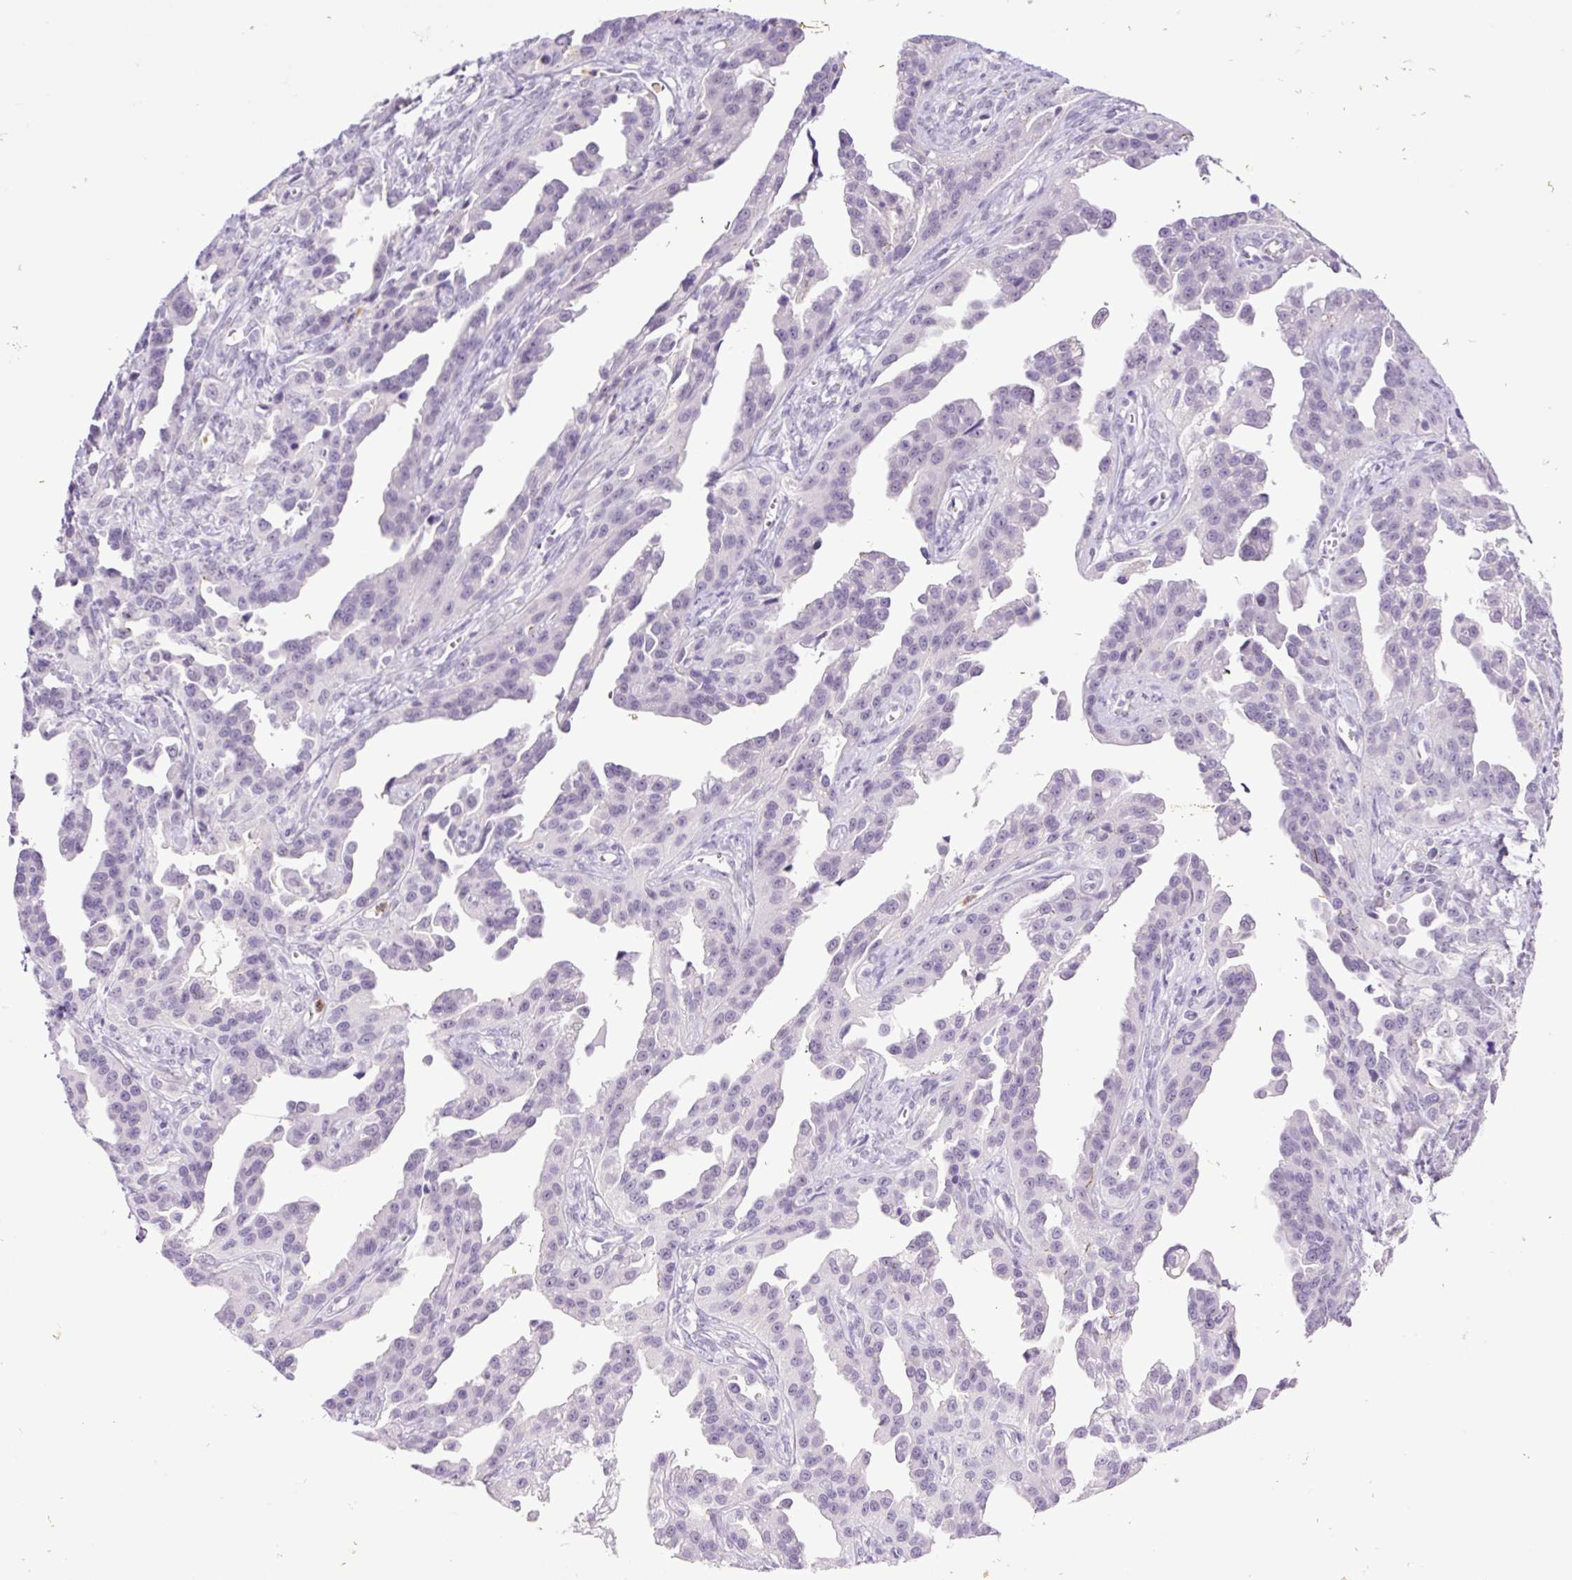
{"staining": {"intensity": "negative", "quantity": "none", "location": "none"}, "tissue": "ovarian cancer", "cell_type": "Tumor cells", "image_type": "cancer", "snomed": [{"axis": "morphology", "description": "Cystadenocarcinoma, serous, NOS"}, {"axis": "topography", "description": "Ovary"}], "caption": "Tumor cells show no significant expression in ovarian serous cystadenocarcinoma.", "gene": "MFSD3", "patient": {"sex": "female", "age": 75}}